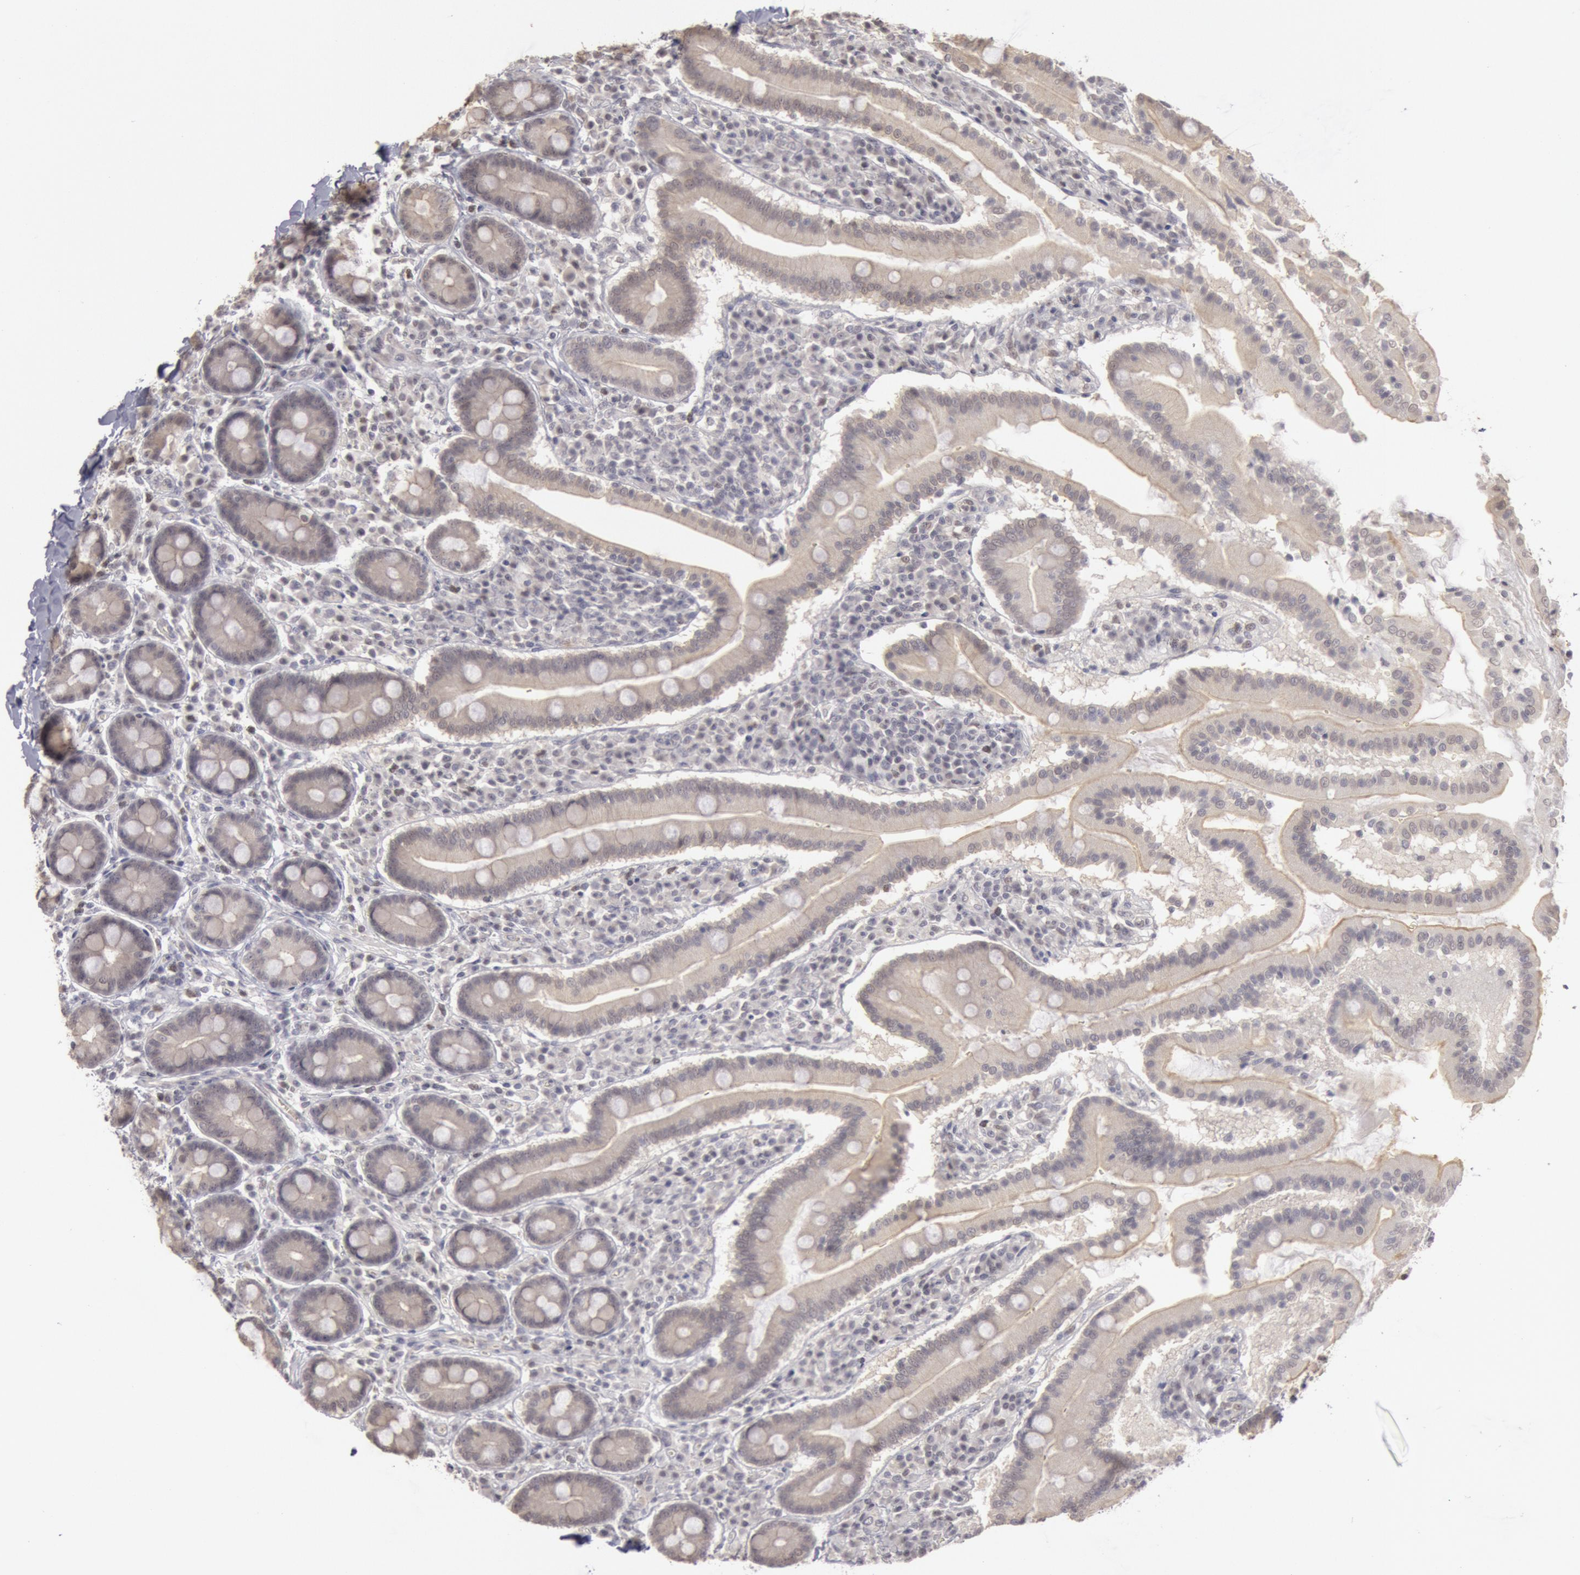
{"staining": {"intensity": "negative", "quantity": "none", "location": "none"}, "tissue": "duodenum", "cell_type": "Glandular cells", "image_type": "normal", "snomed": [{"axis": "morphology", "description": "Normal tissue, NOS"}, {"axis": "topography", "description": "Duodenum"}], "caption": "DAB (3,3'-diaminobenzidine) immunohistochemical staining of unremarkable human duodenum demonstrates no significant staining in glandular cells. (DAB immunohistochemistry with hematoxylin counter stain).", "gene": "RIMBP3B", "patient": {"sex": "male", "age": 50}}